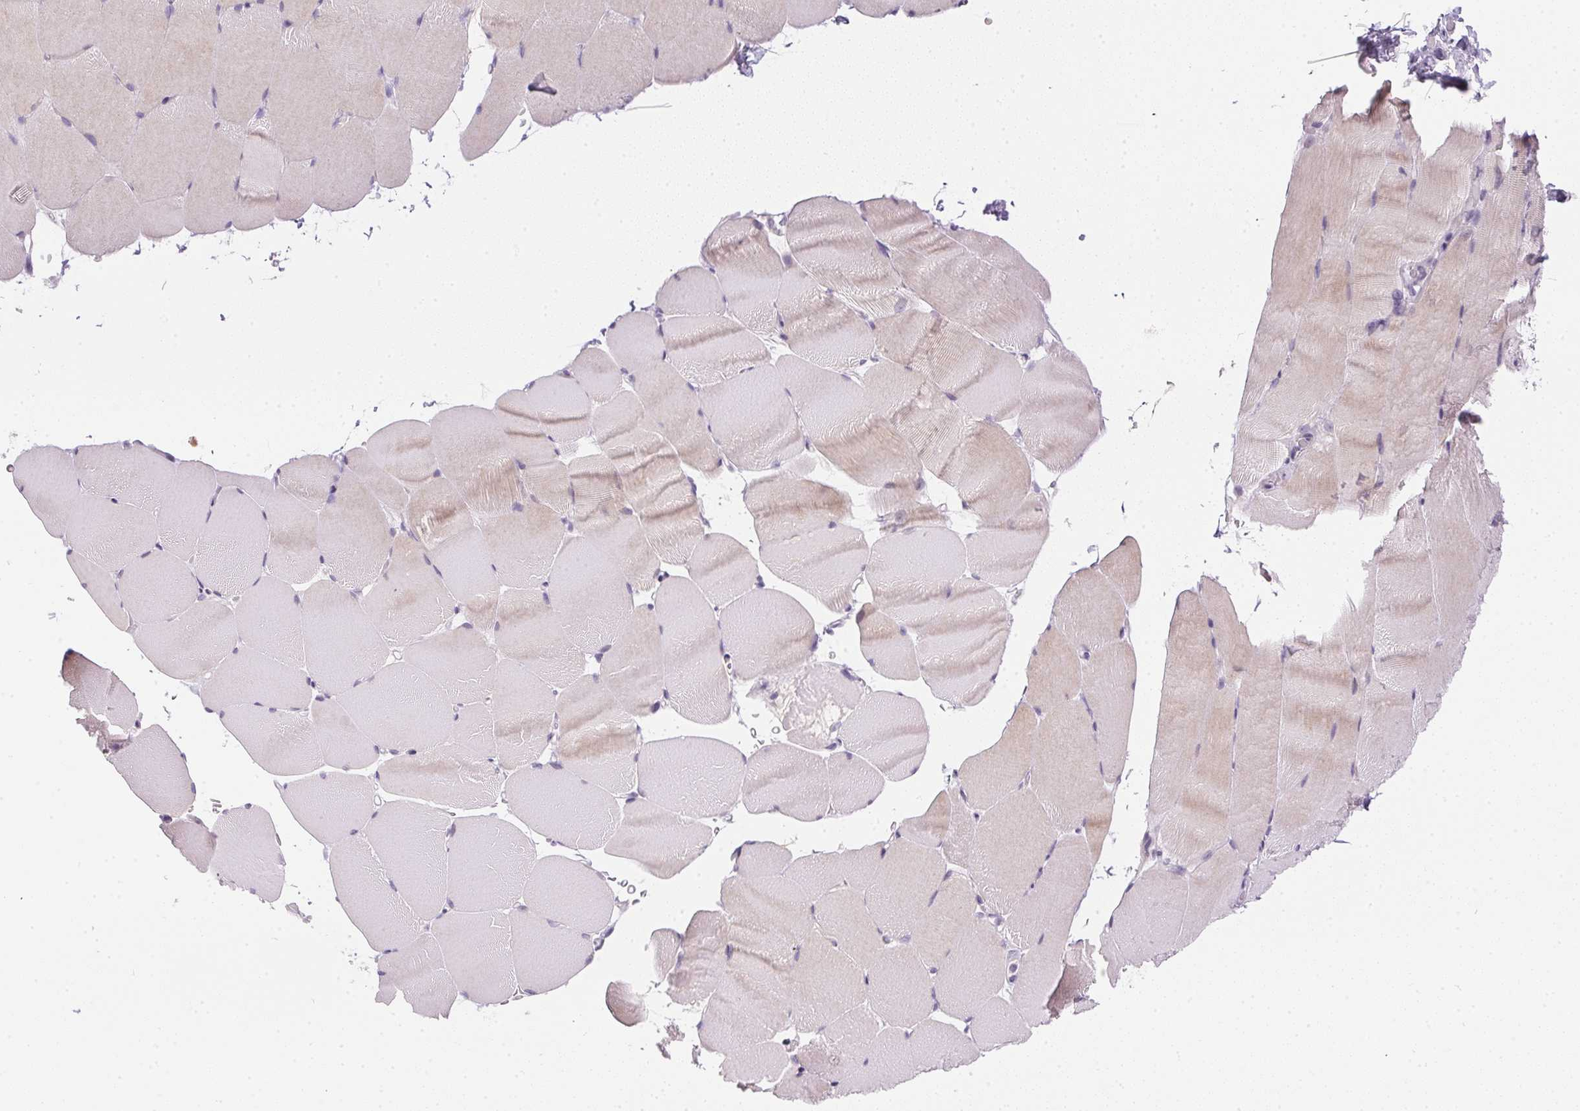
{"staining": {"intensity": "negative", "quantity": "none", "location": "none"}, "tissue": "skeletal muscle", "cell_type": "Myocytes", "image_type": "normal", "snomed": [{"axis": "morphology", "description": "Normal tissue, NOS"}, {"axis": "topography", "description": "Skeletal muscle"}], "caption": "The photomicrograph exhibits no significant expression in myocytes of skeletal muscle. (DAB (3,3'-diaminobenzidine) immunohistochemistry (IHC) with hematoxylin counter stain).", "gene": "GSDMC", "patient": {"sex": "female", "age": 37}}